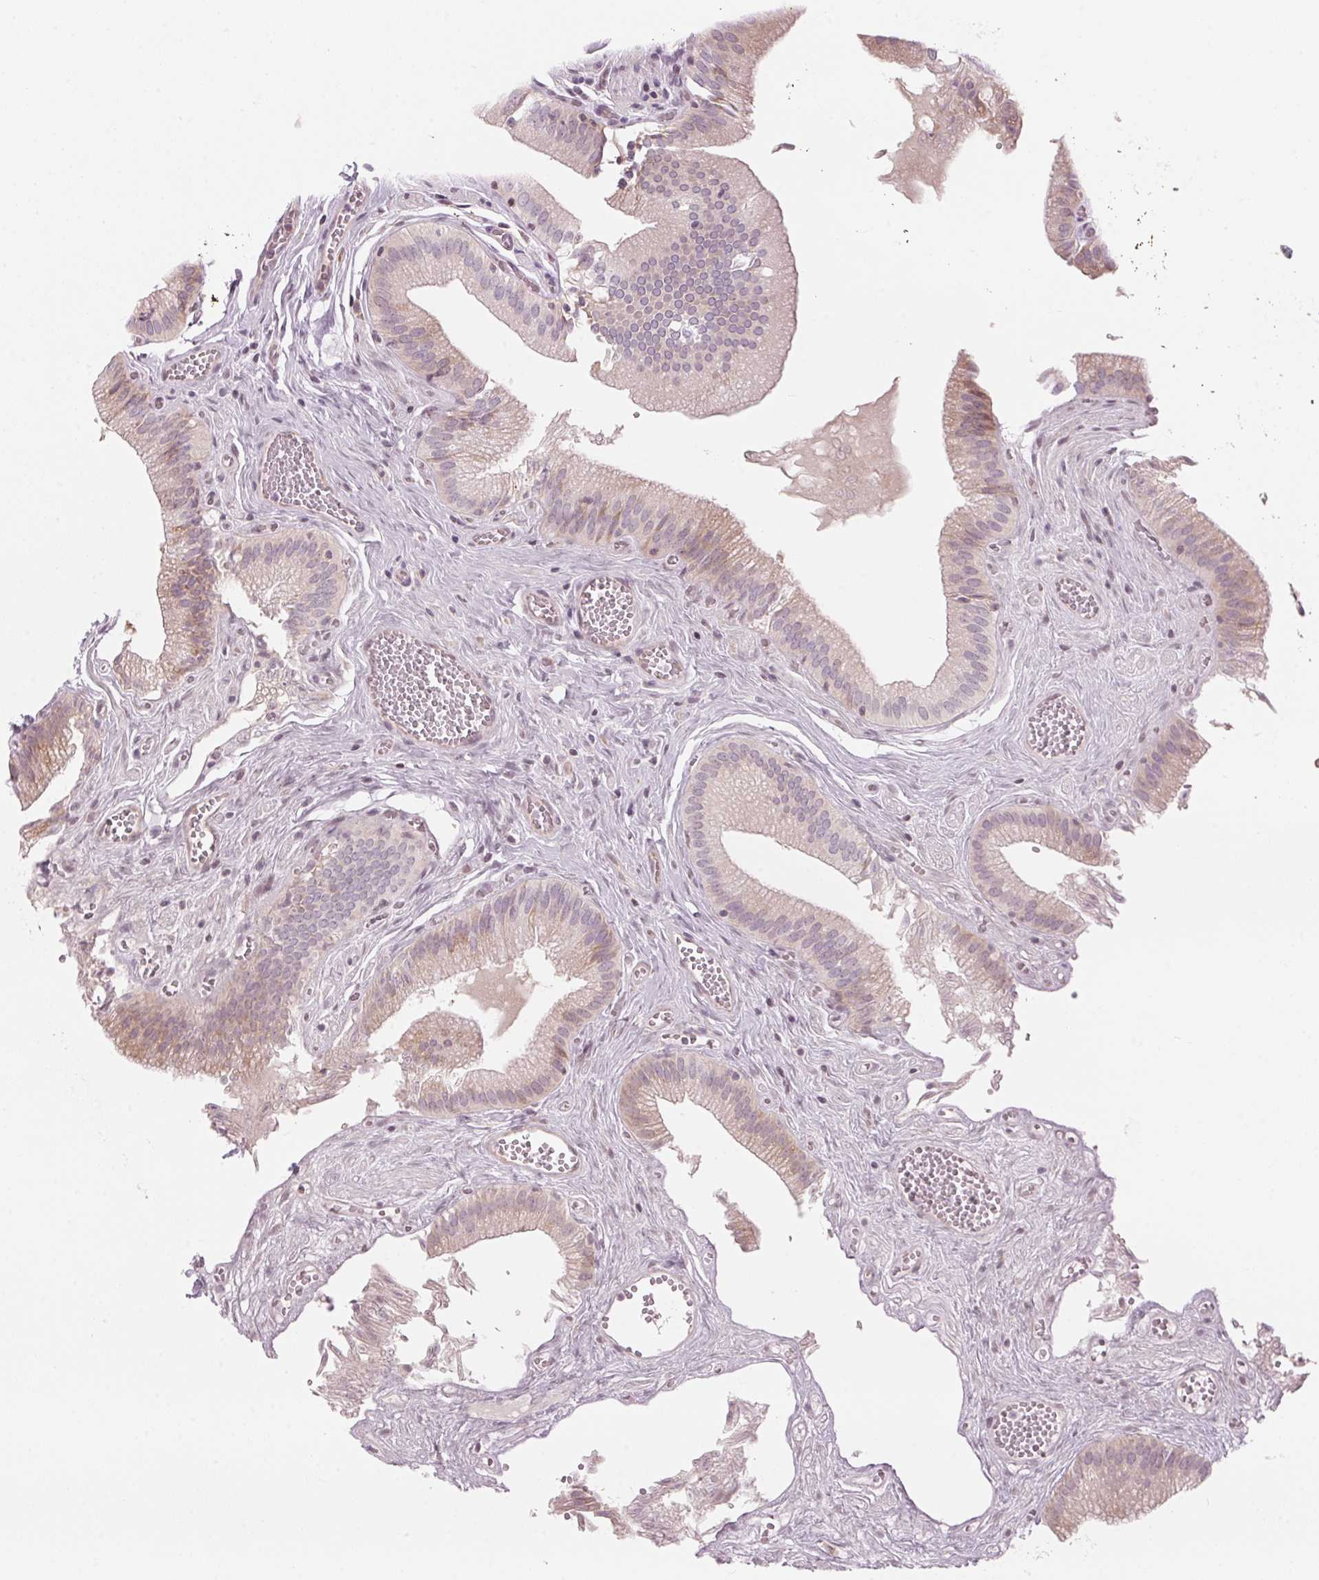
{"staining": {"intensity": "weak", "quantity": "25%-75%", "location": "cytoplasmic/membranous"}, "tissue": "gallbladder", "cell_type": "Glandular cells", "image_type": "normal", "snomed": [{"axis": "morphology", "description": "Normal tissue, NOS"}, {"axis": "topography", "description": "Gallbladder"}, {"axis": "topography", "description": "Peripheral nerve tissue"}], "caption": "Weak cytoplasmic/membranous protein staining is present in approximately 25%-75% of glandular cells in gallbladder. The staining is performed using DAB (3,3'-diaminobenzidine) brown chromogen to label protein expression. The nuclei are counter-stained blue using hematoxylin.", "gene": "GNMT", "patient": {"sex": "male", "age": 17}}